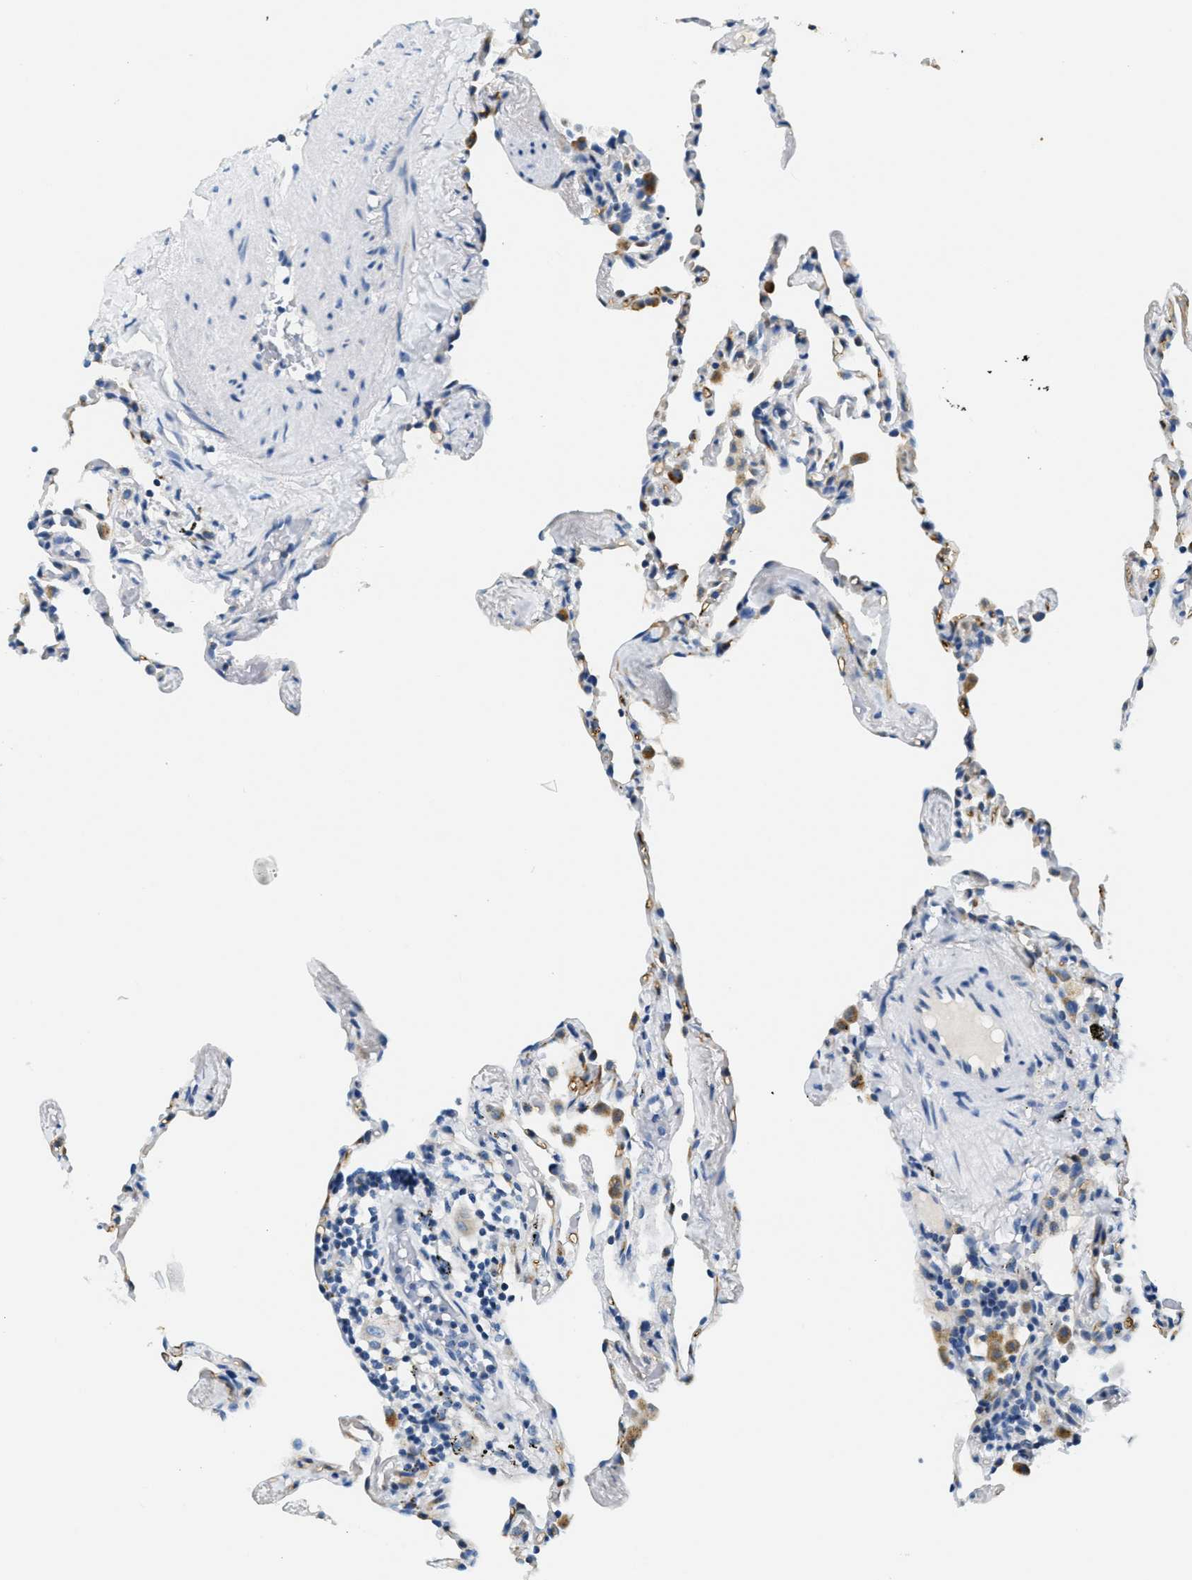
{"staining": {"intensity": "negative", "quantity": "none", "location": "none"}, "tissue": "lung", "cell_type": "Alveolar cells", "image_type": "normal", "snomed": [{"axis": "morphology", "description": "Normal tissue, NOS"}, {"axis": "topography", "description": "Lung"}], "caption": "Unremarkable lung was stained to show a protein in brown. There is no significant expression in alveolar cells. (DAB immunohistochemistry with hematoxylin counter stain).", "gene": "CA4", "patient": {"sex": "male", "age": 59}}